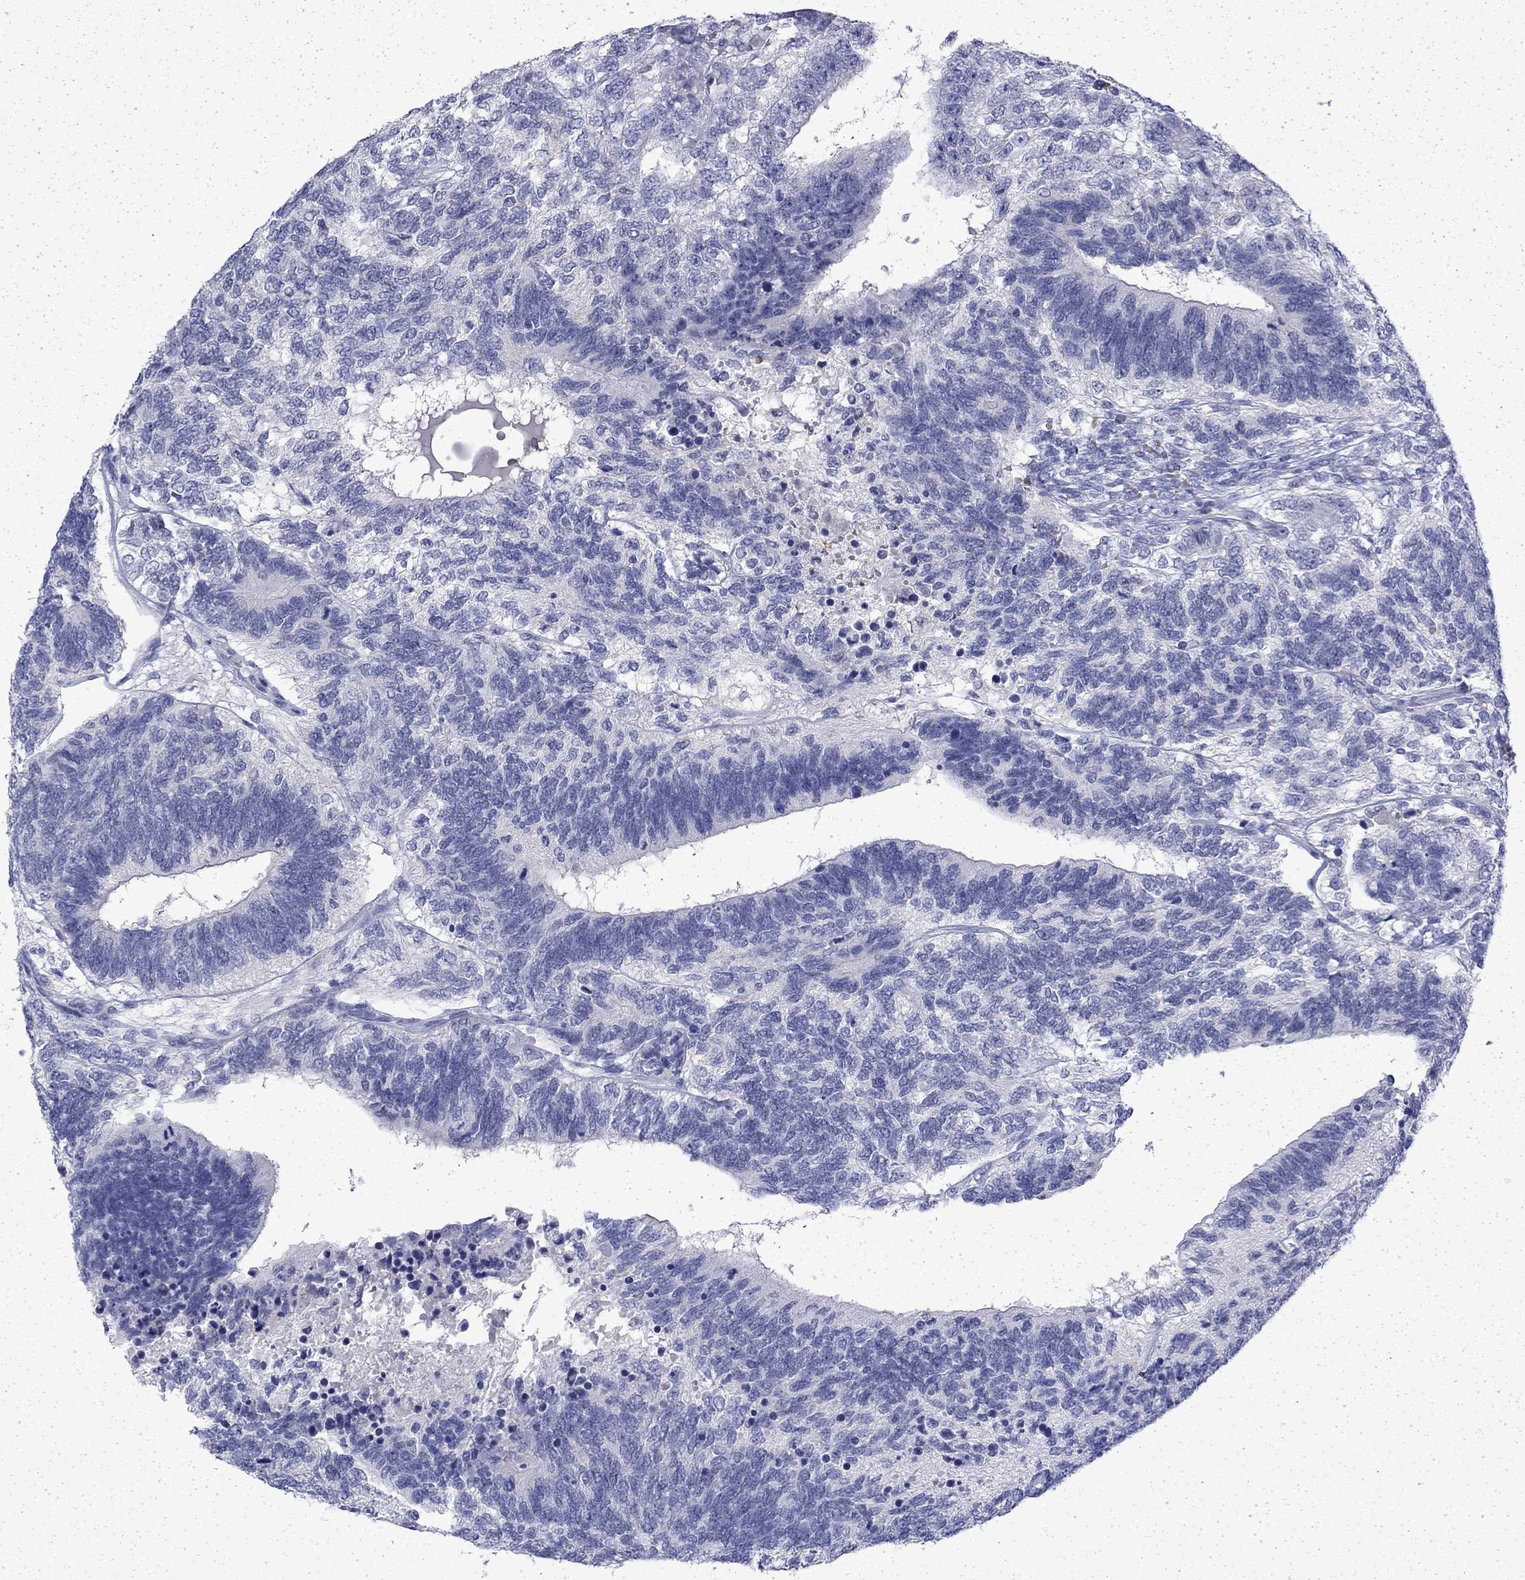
{"staining": {"intensity": "negative", "quantity": "none", "location": "none"}, "tissue": "testis cancer", "cell_type": "Tumor cells", "image_type": "cancer", "snomed": [{"axis": "morphology", "description": "Seminoma, NOS"}, {"axis": "morphology", "description": "Carcinoma, Embryonal, NOS"}, {"axis": "topography", "description": "Testis"}], "caption": "IHC of testis seminoma shows no staining in tumor cells.", "gene": "ENPP6", "patient": {"sex": "male", "age": 41}}